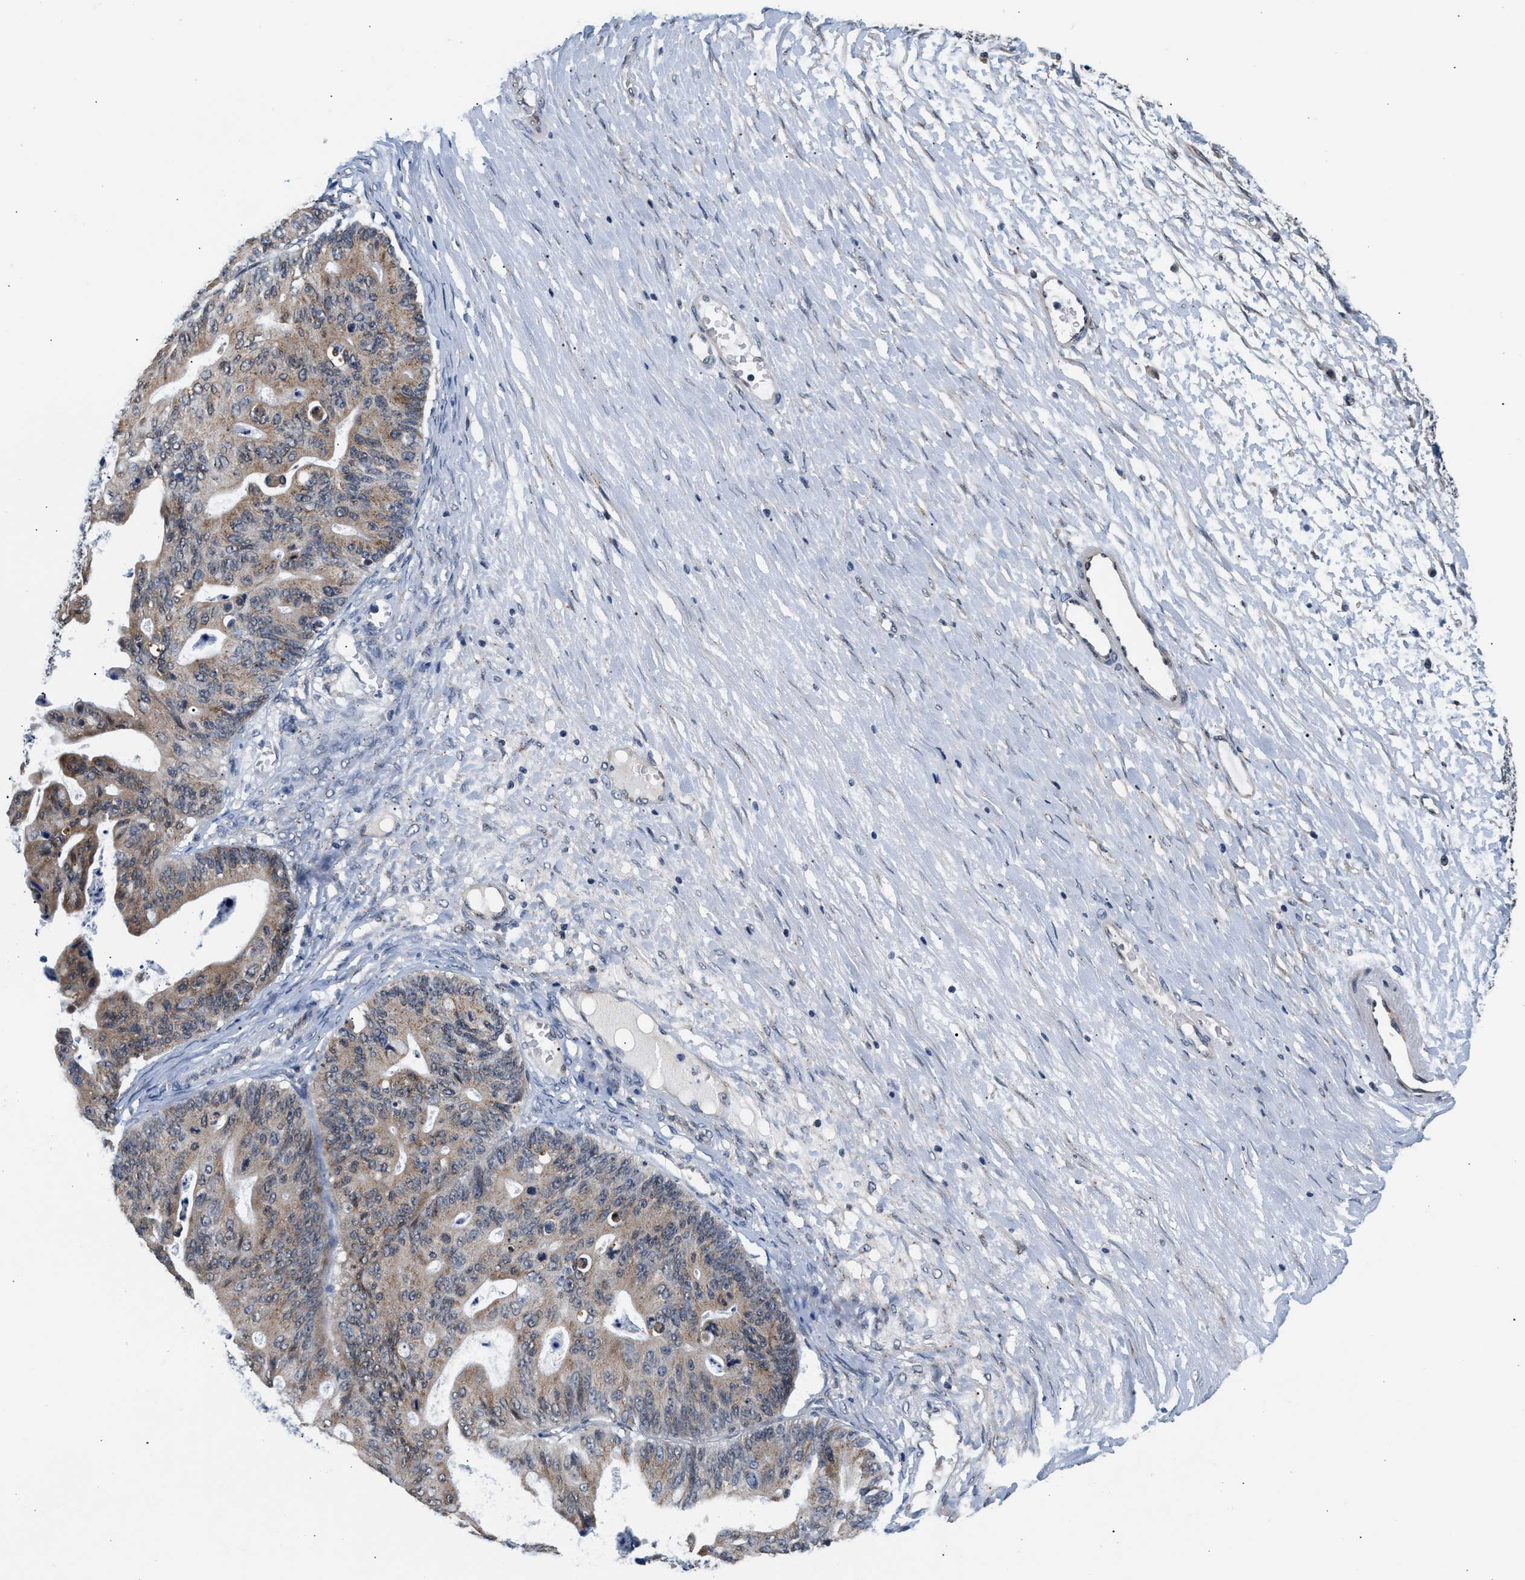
{"staining": {"intensity": "weak", "quantity": ">75%", "location": "cytoplasmic/membranous"}, "tissue": "ovarian cancer", "cell_type": "Tumor cells", "image_type": "cancer", "snomed": [{"axis": "morphology", "description": "Cystadenocarcinoma, mucinous, NOS"}, {"axis": "topography", "description": "Ovary"}], "caption": "Immunohistochemistry (IHC) (DAB) staining of ovarian cancer (mucinous cystadenocarcinoma) displays weak cytoplasmic/membranous protein staining in about >75% of tumor cells. Using DAB (3,3'-diaminobenzidine) (brown) and hematoxylin (blue) stains, captured at high magnification using brightfield microscopy.", "gene": "KCNMB2", "patient": {"sex": "female", "age": 37}}